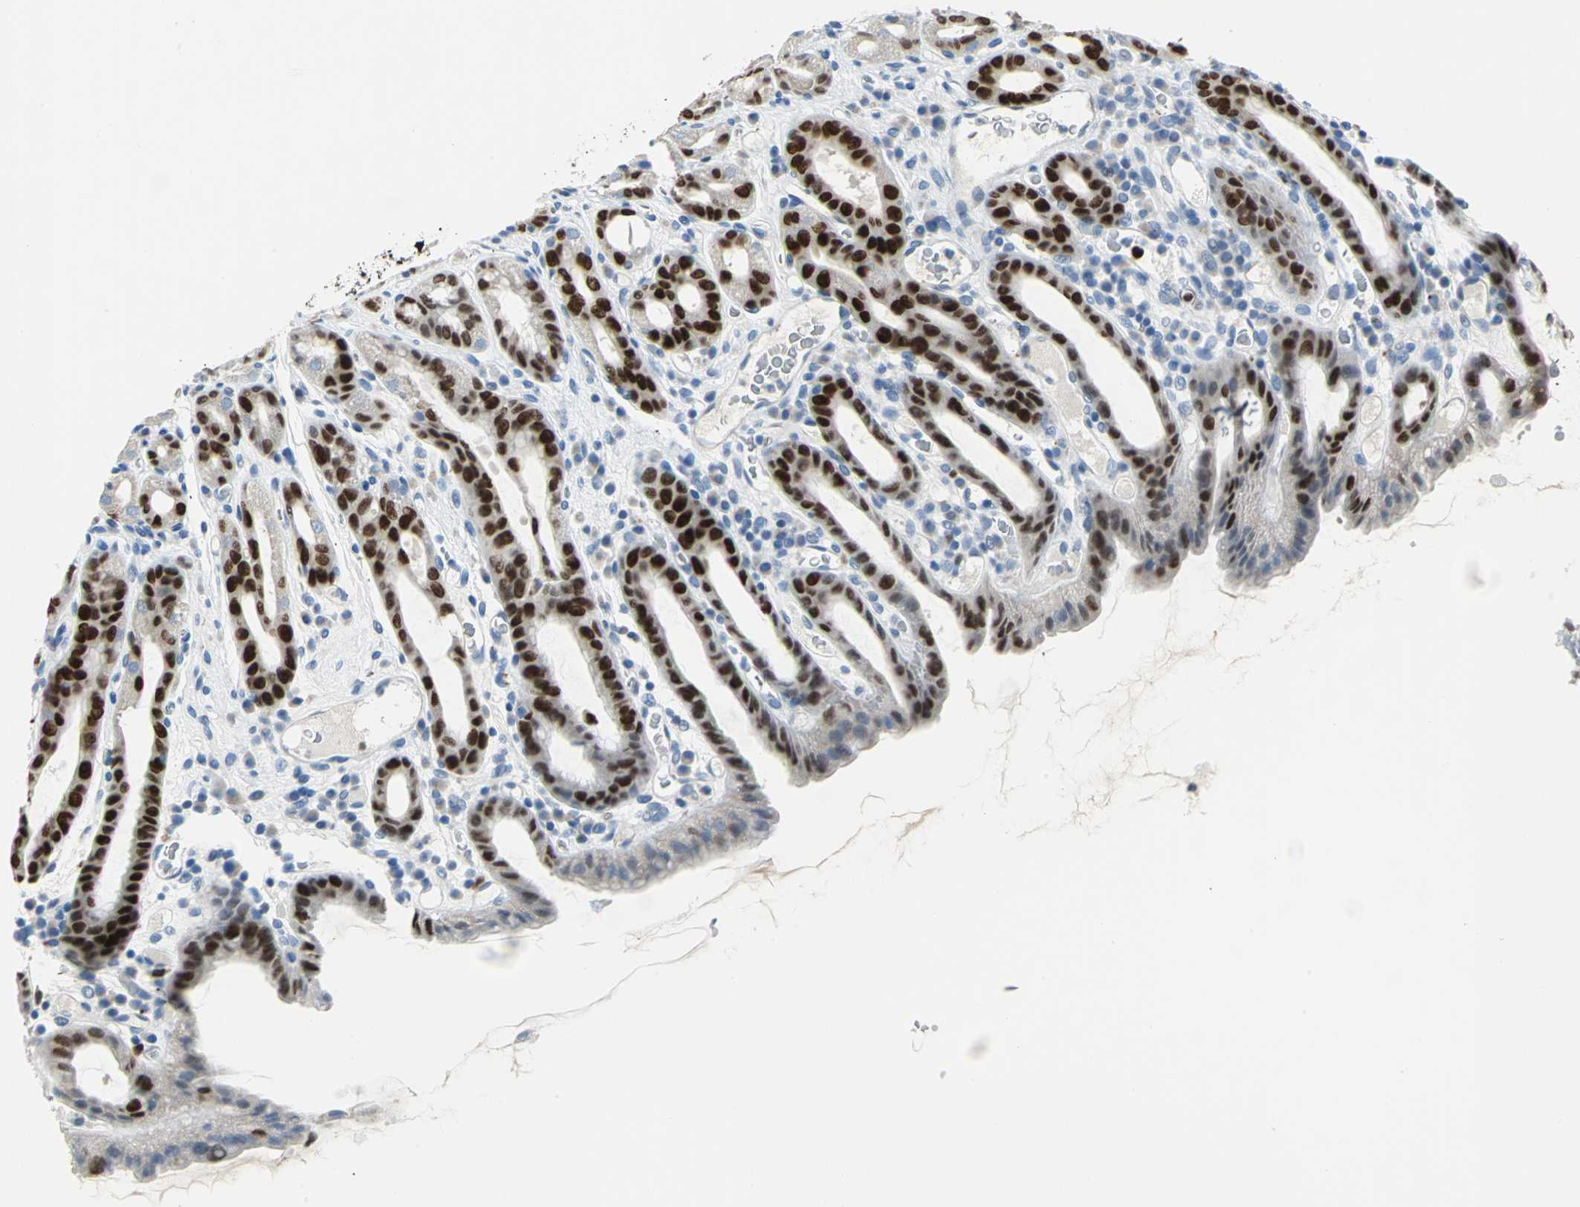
{"staining": {"intensity": "strong", "quantity": "25%-75%", "location": "cytoplasmic/membranous,nuclear"}, "tissue": "stomach", "cell_type": "Glandular cells", "image_type": "normal", "snomed": [{"axis": "morphology", "description": "Normal tissue, NOS"}, {"axis": "topography", "description": "Stomach, upper"}], "caption": "Brown immunohistochemical staining in benign human stomach demonstrates strong cytoplasmic/membranous,nuclear positivity in approximately 25%-75% of glandular cells. The staining is performed using DAB brown chromogen to label protein expression. The nuclei are counter-stained blue using hematoxylin.", "gene": "MCM4", "patient": {"sex": "male", "age": 68}}